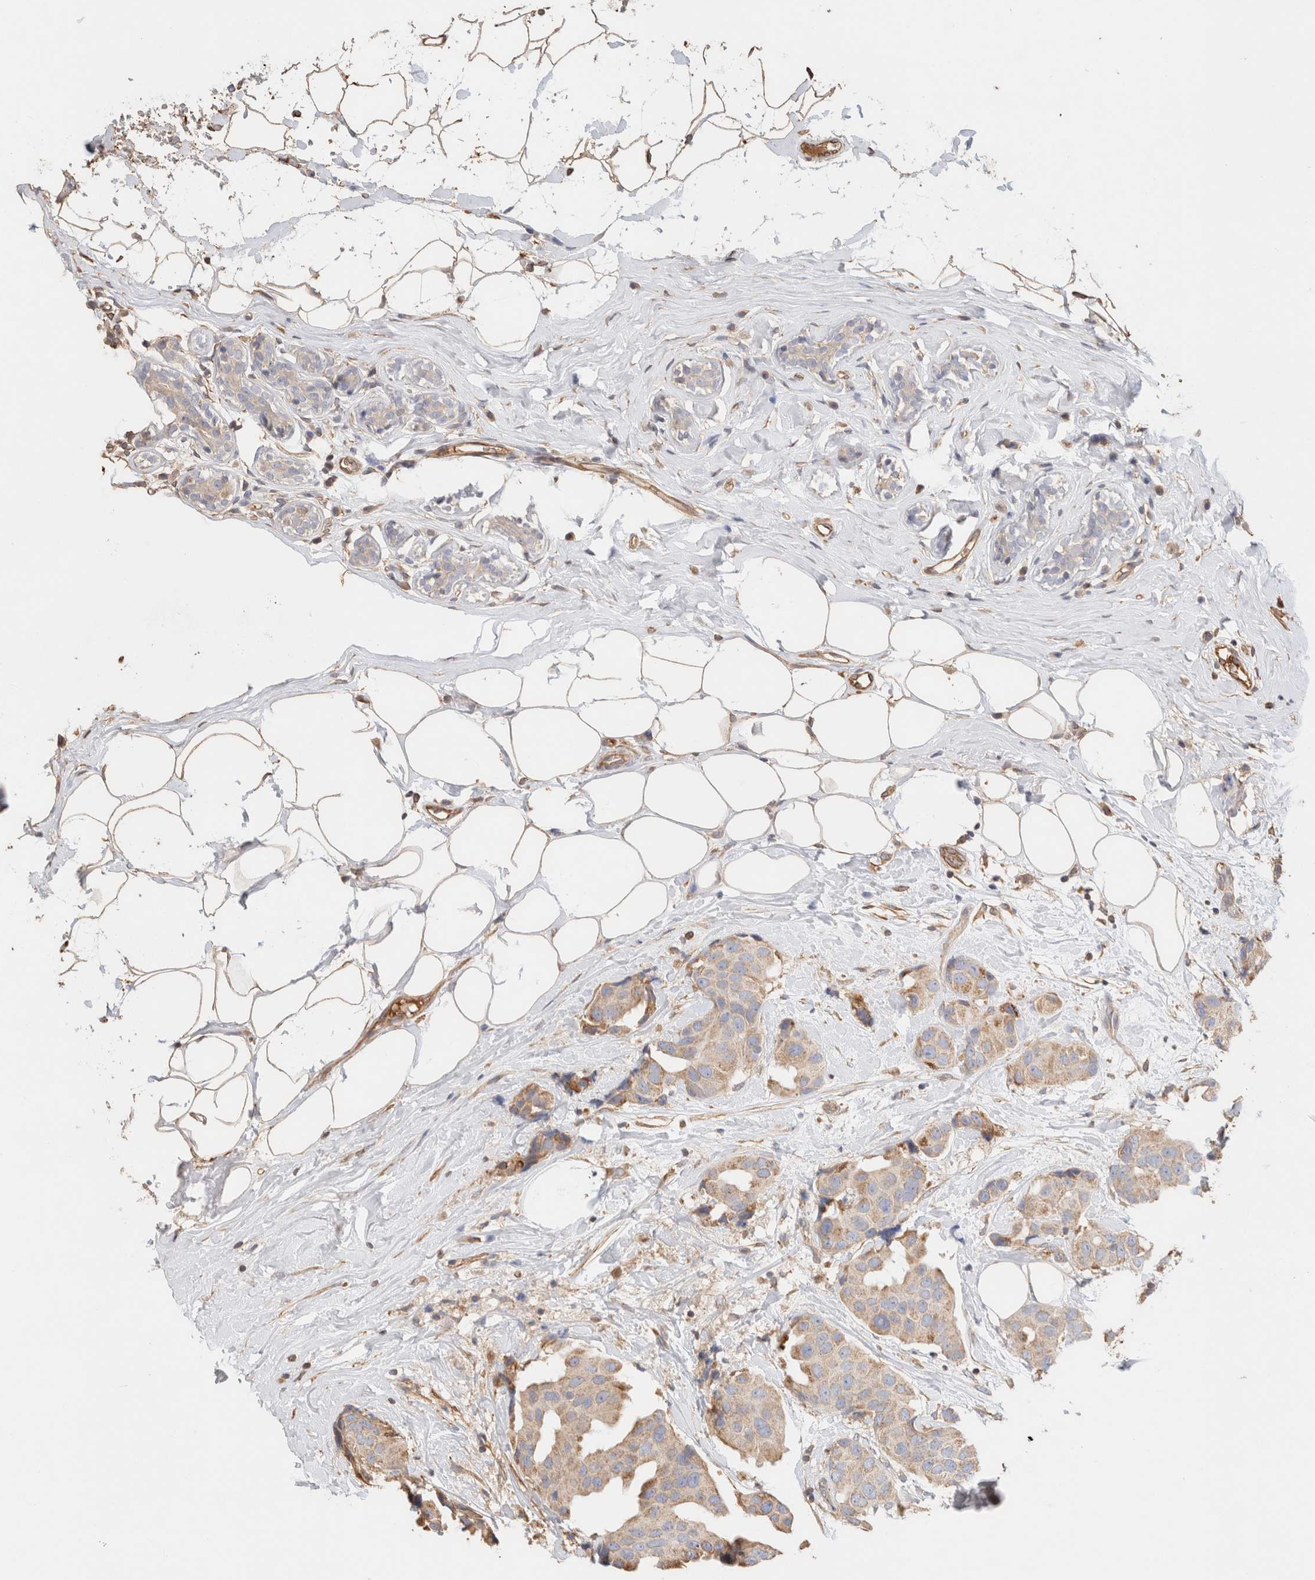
{"staining": {"intensity": "weak", "quantity": ">75%", "location": "cytoplasmic/membranous"}, "tissue": "breast cancer", "cell_type": "Tumor cells", "image_type": "cancer", "snomed": [{"axis": "morphology", "description": "Normal tissue, NOS"}, {"axis": "morphology", "description": "Duct carcinoma"}, {"axis": "topography", "description": "Breast"}], "caption": "DAB (3,3'-diaminobenzidine) immunohistochemical staining of breast cancer shows weak cytoplasmic/membranous protein positivity in approximately >75% of tumor cells. (DAB (3,3'-diaminobenzidine) IHC, brown staining for protein, blue staining for nuclei).", "gene": "PROS1", "patient": {"sex": "female", "age": 39}}